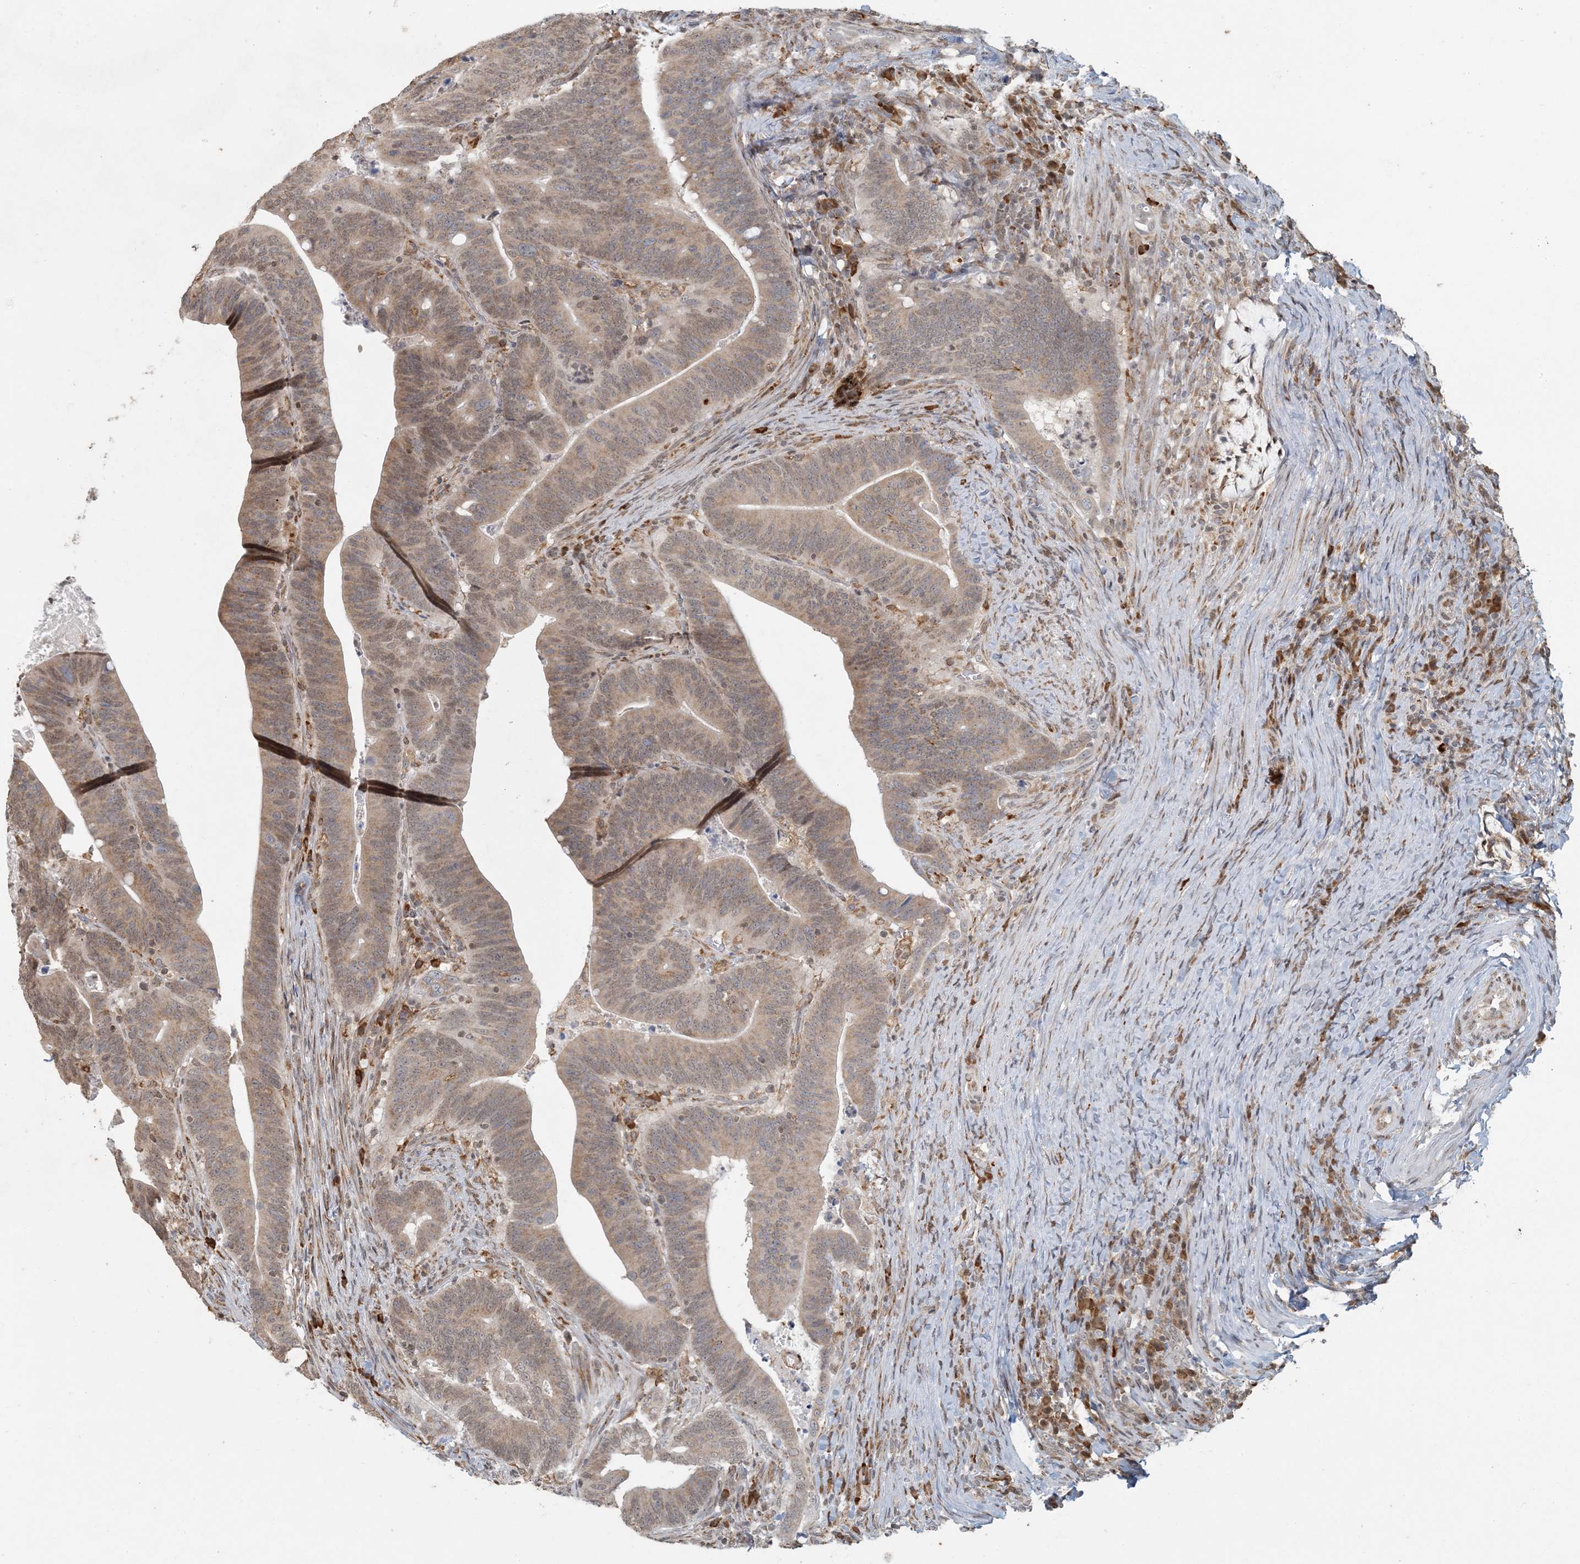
{"staining": {"intensity": "weak", "quantity": "25%-75%", "location": "cytoplasmic/membranous,nuclear"}, "tissue": "colorectal cancer", "cell_type": "Tumor cells", "image_type": "cancer", "snomed": [{"axis": "morphology", "description": "Adenocarcinoma, NOS"}, {"axis": "topography", "description": "Colon"}], "caption": "This micrograph exhibits colorectal cancer stained with immunohistochemistry (IHC) to label a protein in brown. The cytoplasmic/membranous and nuclear of tumor cells show weak positivity for the protein. Nuclei are counter-stained blue.", "gene": "AK9", "patient": {"sex": "female", "age": 66}}